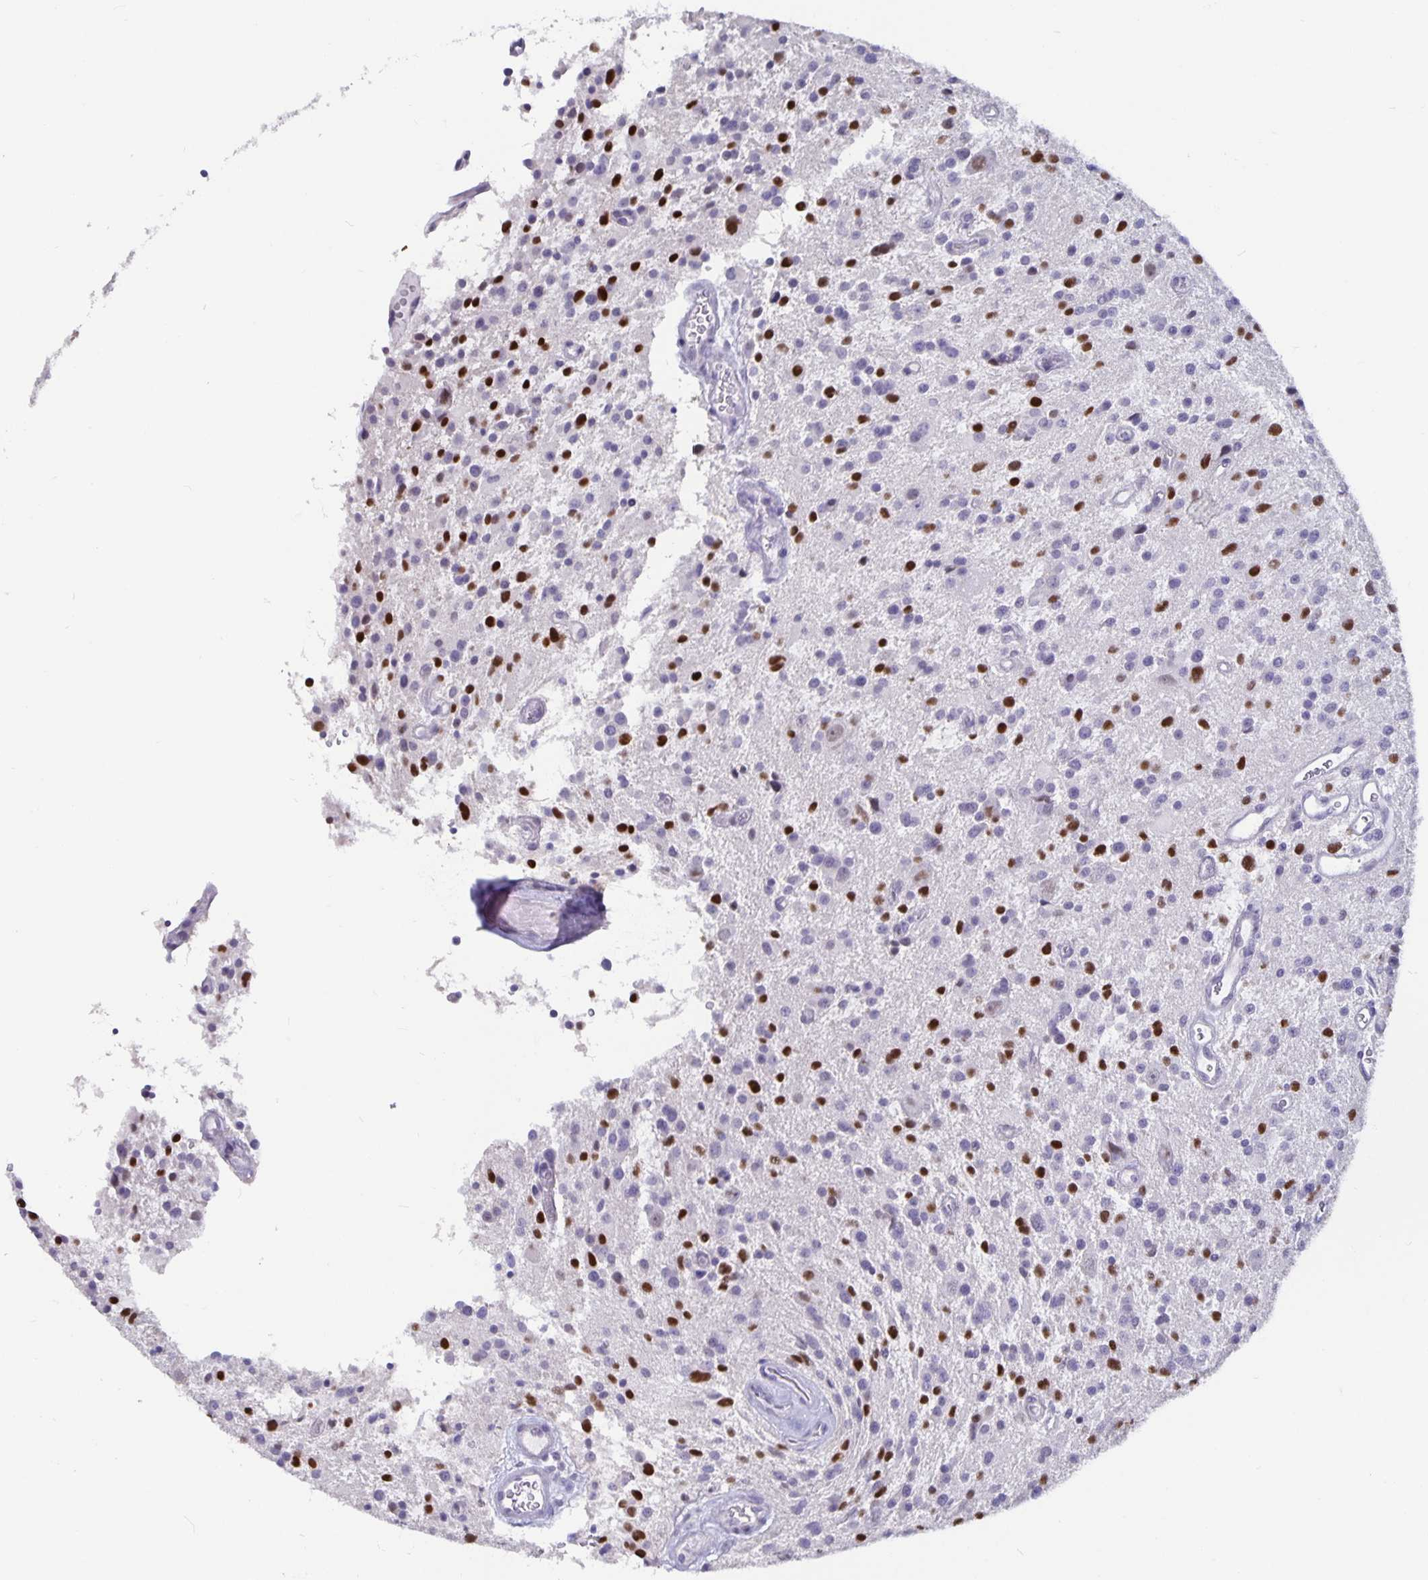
{"staining": {"intensity": "moderate", "quantity": "25%-75%", "location": "nuclear"}, "tissue": "glioma", "cell_type": "Tumor cells", "image_type": "cancer", "snomed": [{"axis": "morphology", "description": "Glioma, malignant, Low grade"}, {"axis": "topography", "description": "Brain"}], "caption": "Malignant glioma (low-grade) stained with a brown dye shows moderate nuclear positive staining in approximately 25%-75% of tumor cells.", "gene": "OLIG2", "patient": {"sex": "male", "age": 43}}